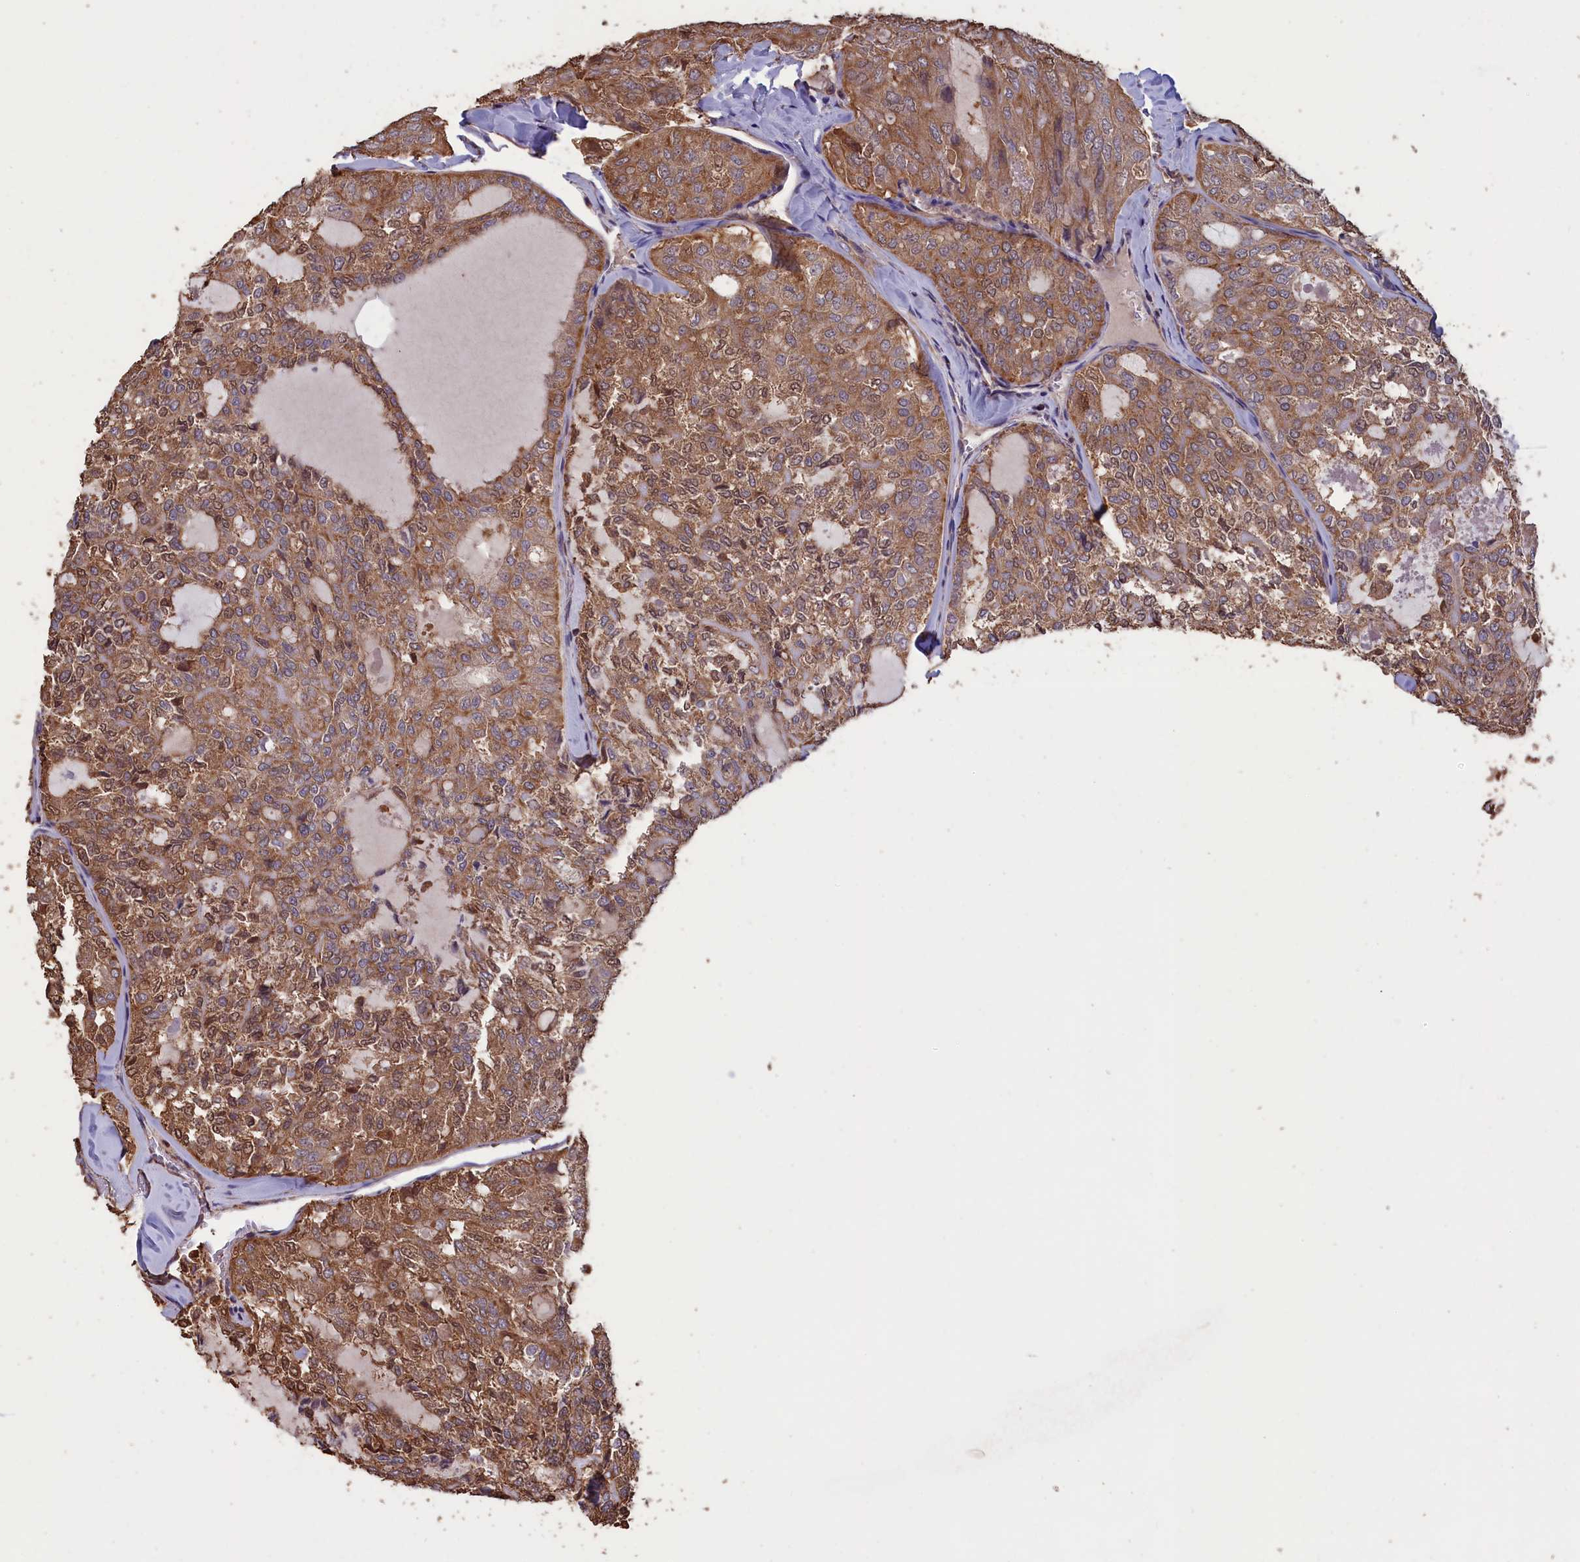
{"staining": {"intensity": "moderate", "quantity": ">75%", "location": "cytoplasmic/membranous"}, "tissue": "thyroid cancer", "cell_type": "Tumor cells", "image_type": "cancer", "snomed": [{"axis": "morphology", "description": "Follicular adenoma carcinoma, NOS"}, {"axis": "topography", "description": "Thyroid gland"}], "caption": "A brown stain highlights moderate cytoplasmic/membranous positivity of a protein in thyroid follicular adenoma carcinoma tumor cells.", "gene": "DAPK3", "patient": {"sex": "male", "age": 75}}